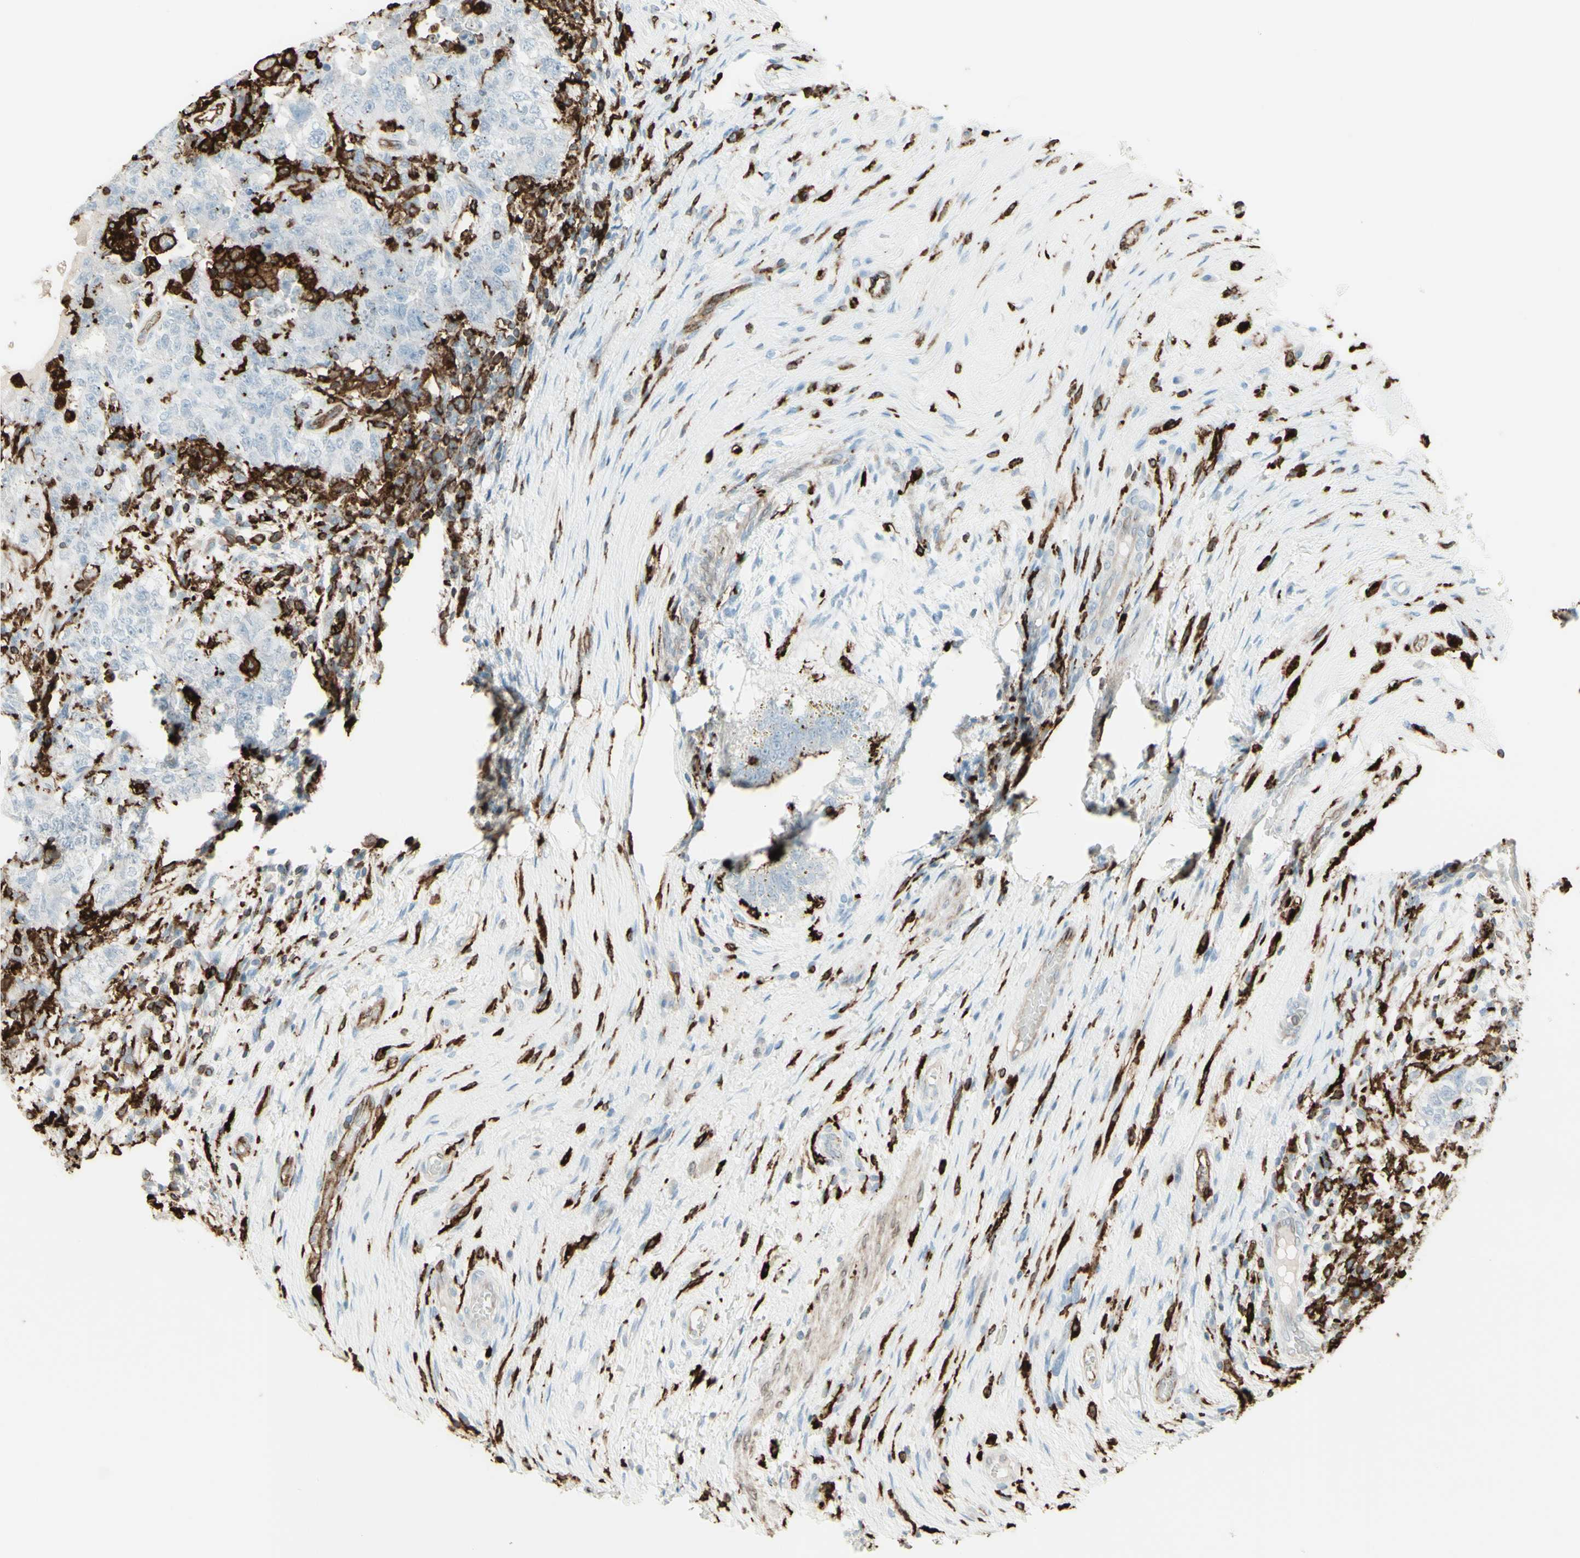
{"staining": {"intensity": "negative", "quantity": "none", "location": "none"}, "tissue": "testis cancer", "cell_type": "Tumor cells", "image_type": "cancer", "snomed": [{"axis": "morphology", "description": "Carcinoma, Embryonal, NOS"}, {"axis": "topography", "description": "Testis"}], "caption": "Protein analysis of testis cancer exhibits no significant expression in tumor cells. Brightfield microscopy of immunohistochemistry stained with DAB (brown) and hematoxylin (blue), captured at high magnification.", "gene": "HLA-DPB1", "patient": {"sex": "male", "age": 26}}